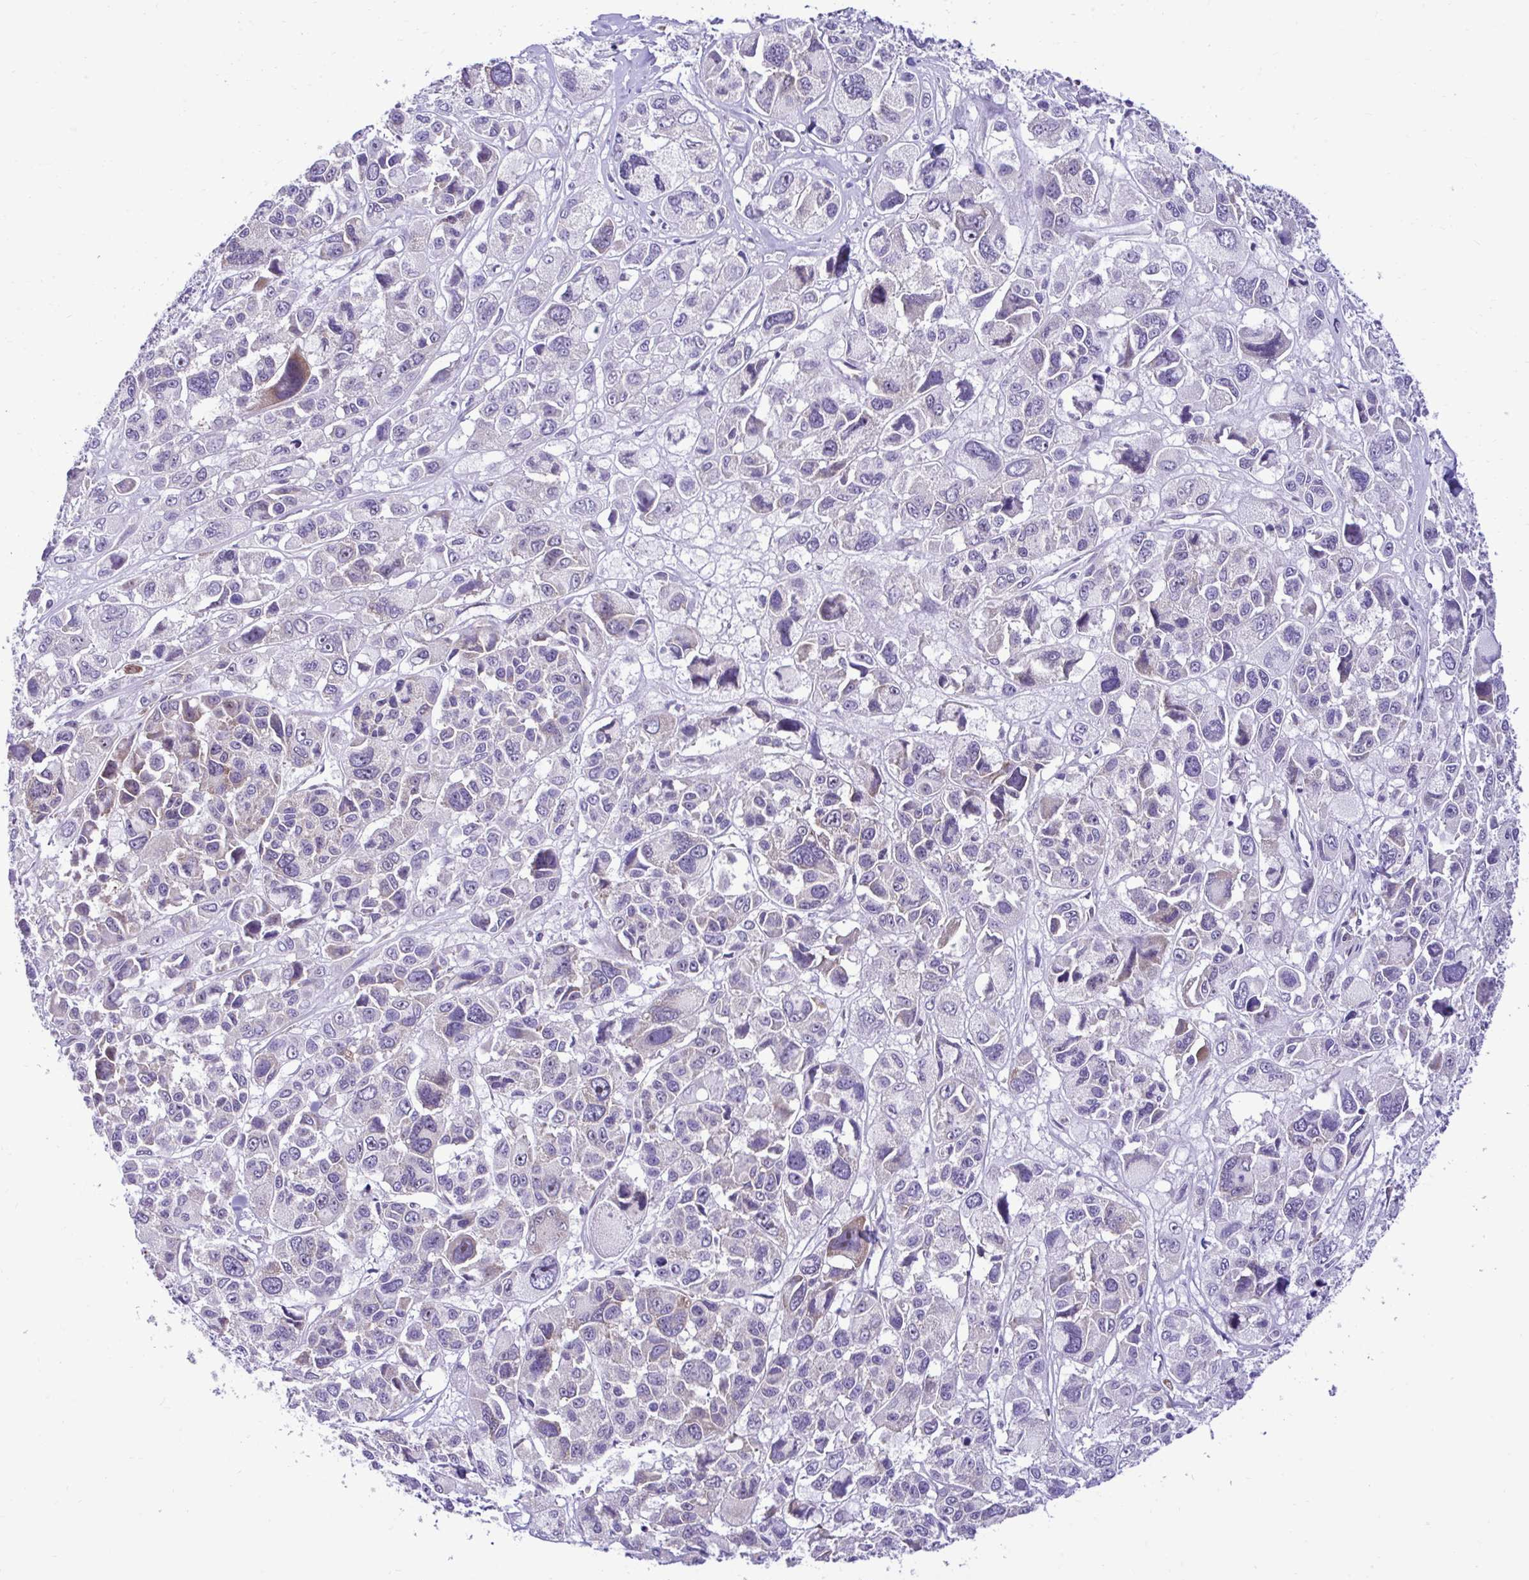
{"staining": {"intensity": "moderate", "quantity": "<25%", "location": "cytoplasmic/membranous"}, "tissue": "melanoma", "cell_type": "Tumor cells", "image_type": "cancer", "snomed": [{"axis": "morphology", "description": "Malignant melanoma, NOS"}, {"axis": "topography", "description": "Skin"}], "caption": "Protein expression analysis of melanoma reveals moderate cytoplasmic/membranous positivity in approximately <25% of tumor cells.", "gene": "RPL7", "patient": {"sex": "female", "age": 66}}